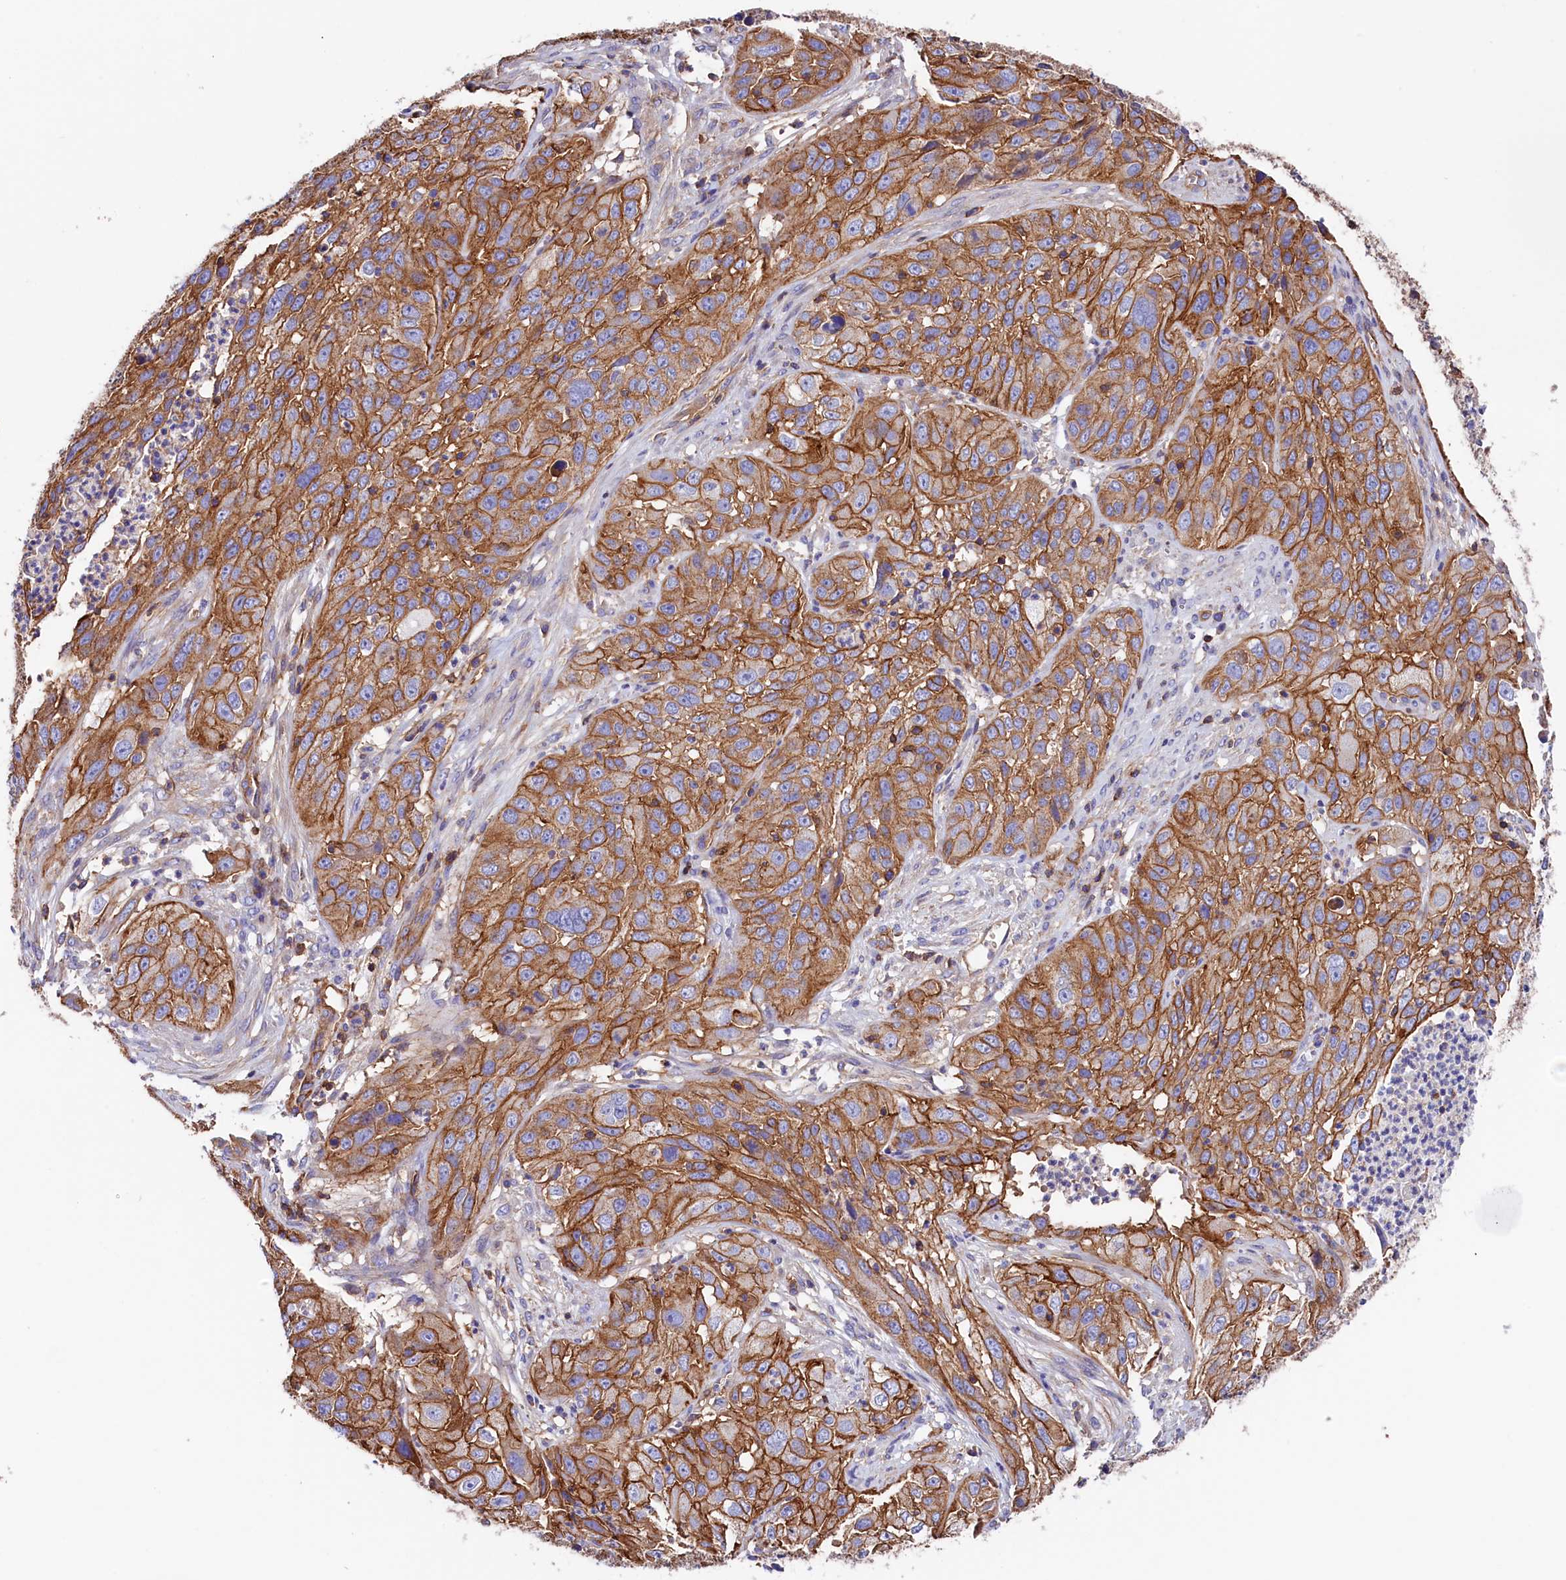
{"staining": {"intensity": "moderate", "quantity": ">75%", "location": "cytoplasmic/membranous"}, "tissue": "cervical cancer", "cell_type": "Tumor cells", "image_type": "cancer", "snomed": [{"axis": "morphology", "description": "Squamous cell carcinoma, NOS"}, {"axis": "topography", "description": "Cervix"}], "caption": "This is a photomicrograph of immunohistochemistry (IHC) staining of cervical cancer (squamous cell carcinoma), which shows moderate staining in the cytoplasmic/membranous of tumor cells.", "gene": "ATP2B4", "patient": {"sex": "female", "age": 32}}